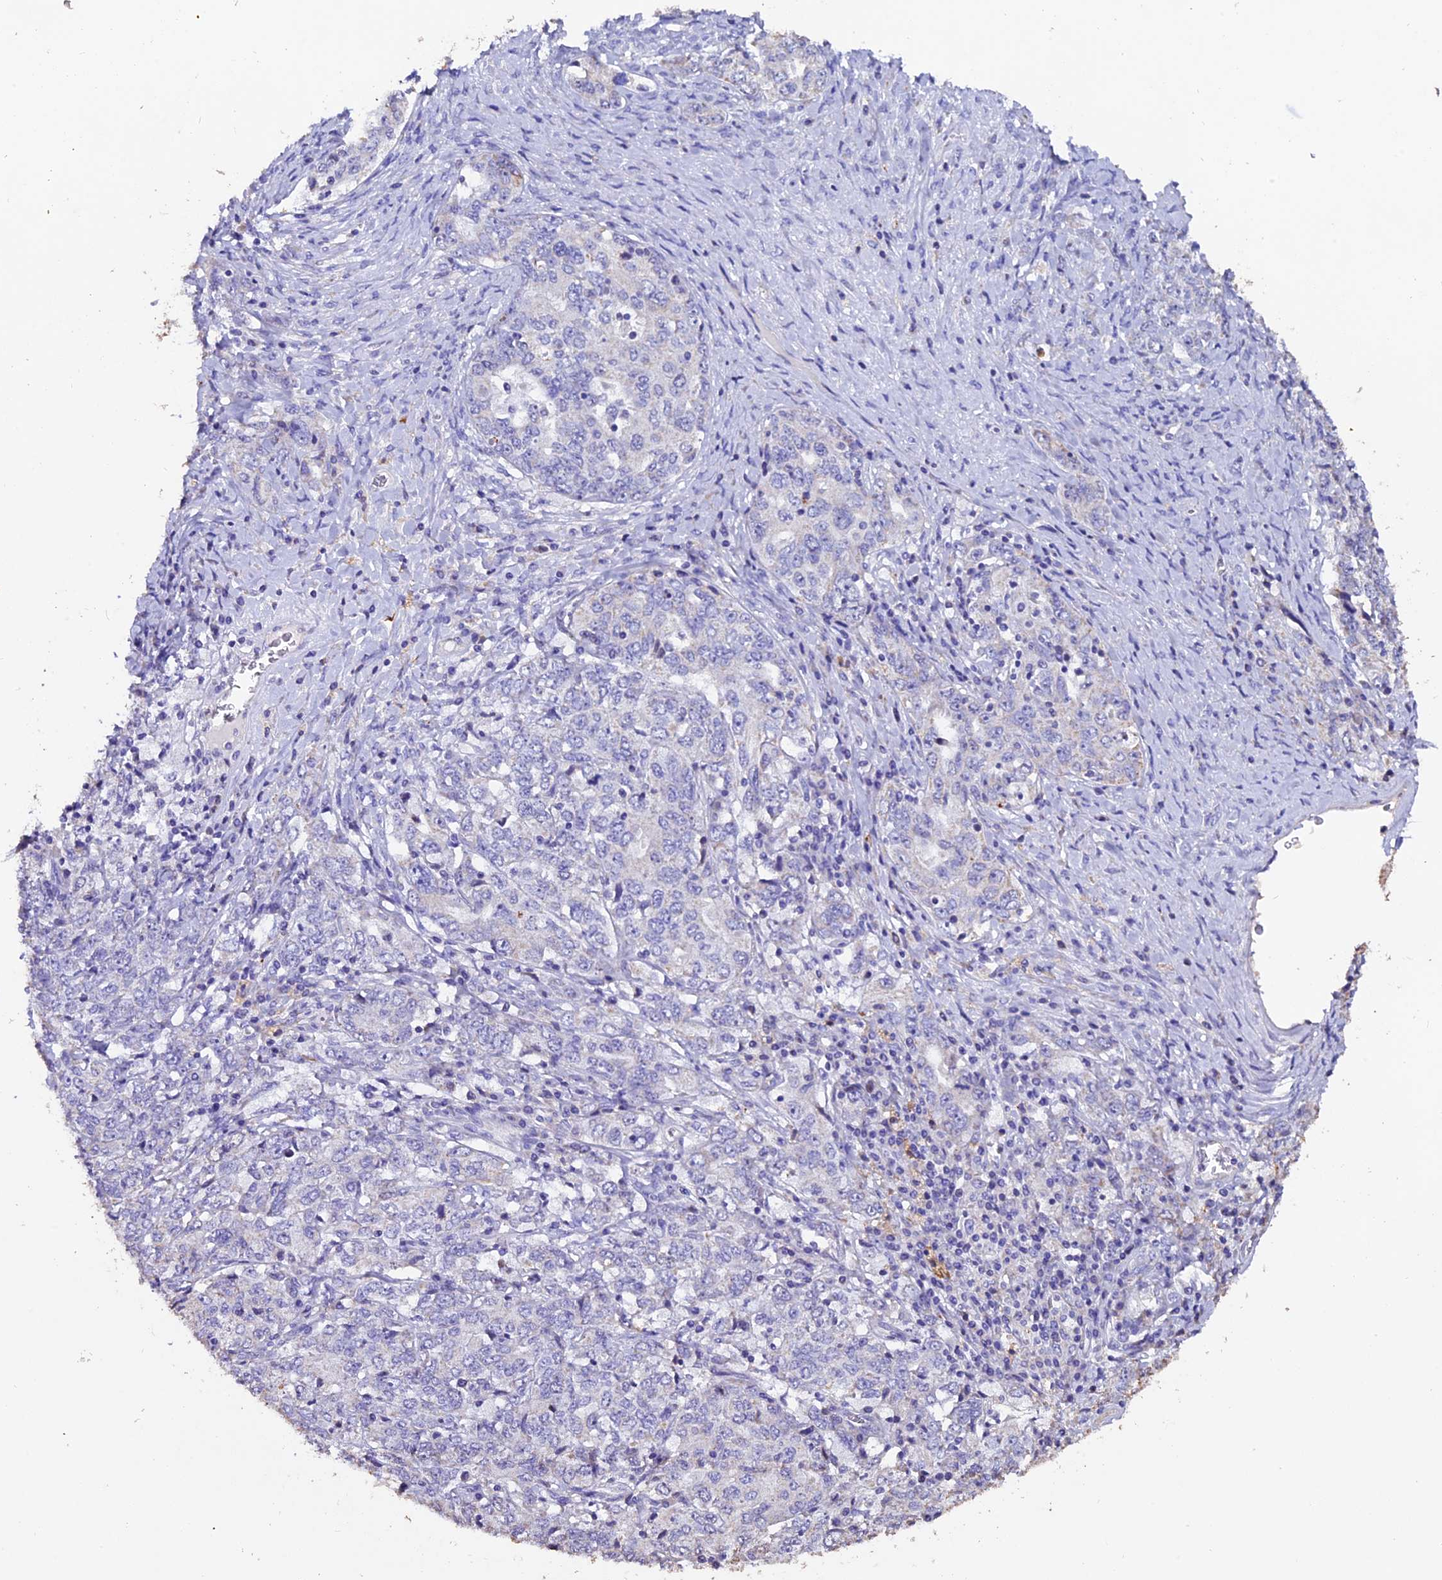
{"staining": {"intensity": "negative", "quantity": "none", "location": "none"}, "tissue": "ovarian cancer", "cell_type": "Tumor cells", "image_type": "cancer", "snomed": [{"axis": "morphology", "description": "Carcinoma, endometroid"}, {"axis": "topography", "description": "Ovary"}], "caption": "Tumor cells show no significant staining in endometroid carcinoma (ovarian).", "gene": "FBXW9", "patient": {"sex": "female", "age": 62}}